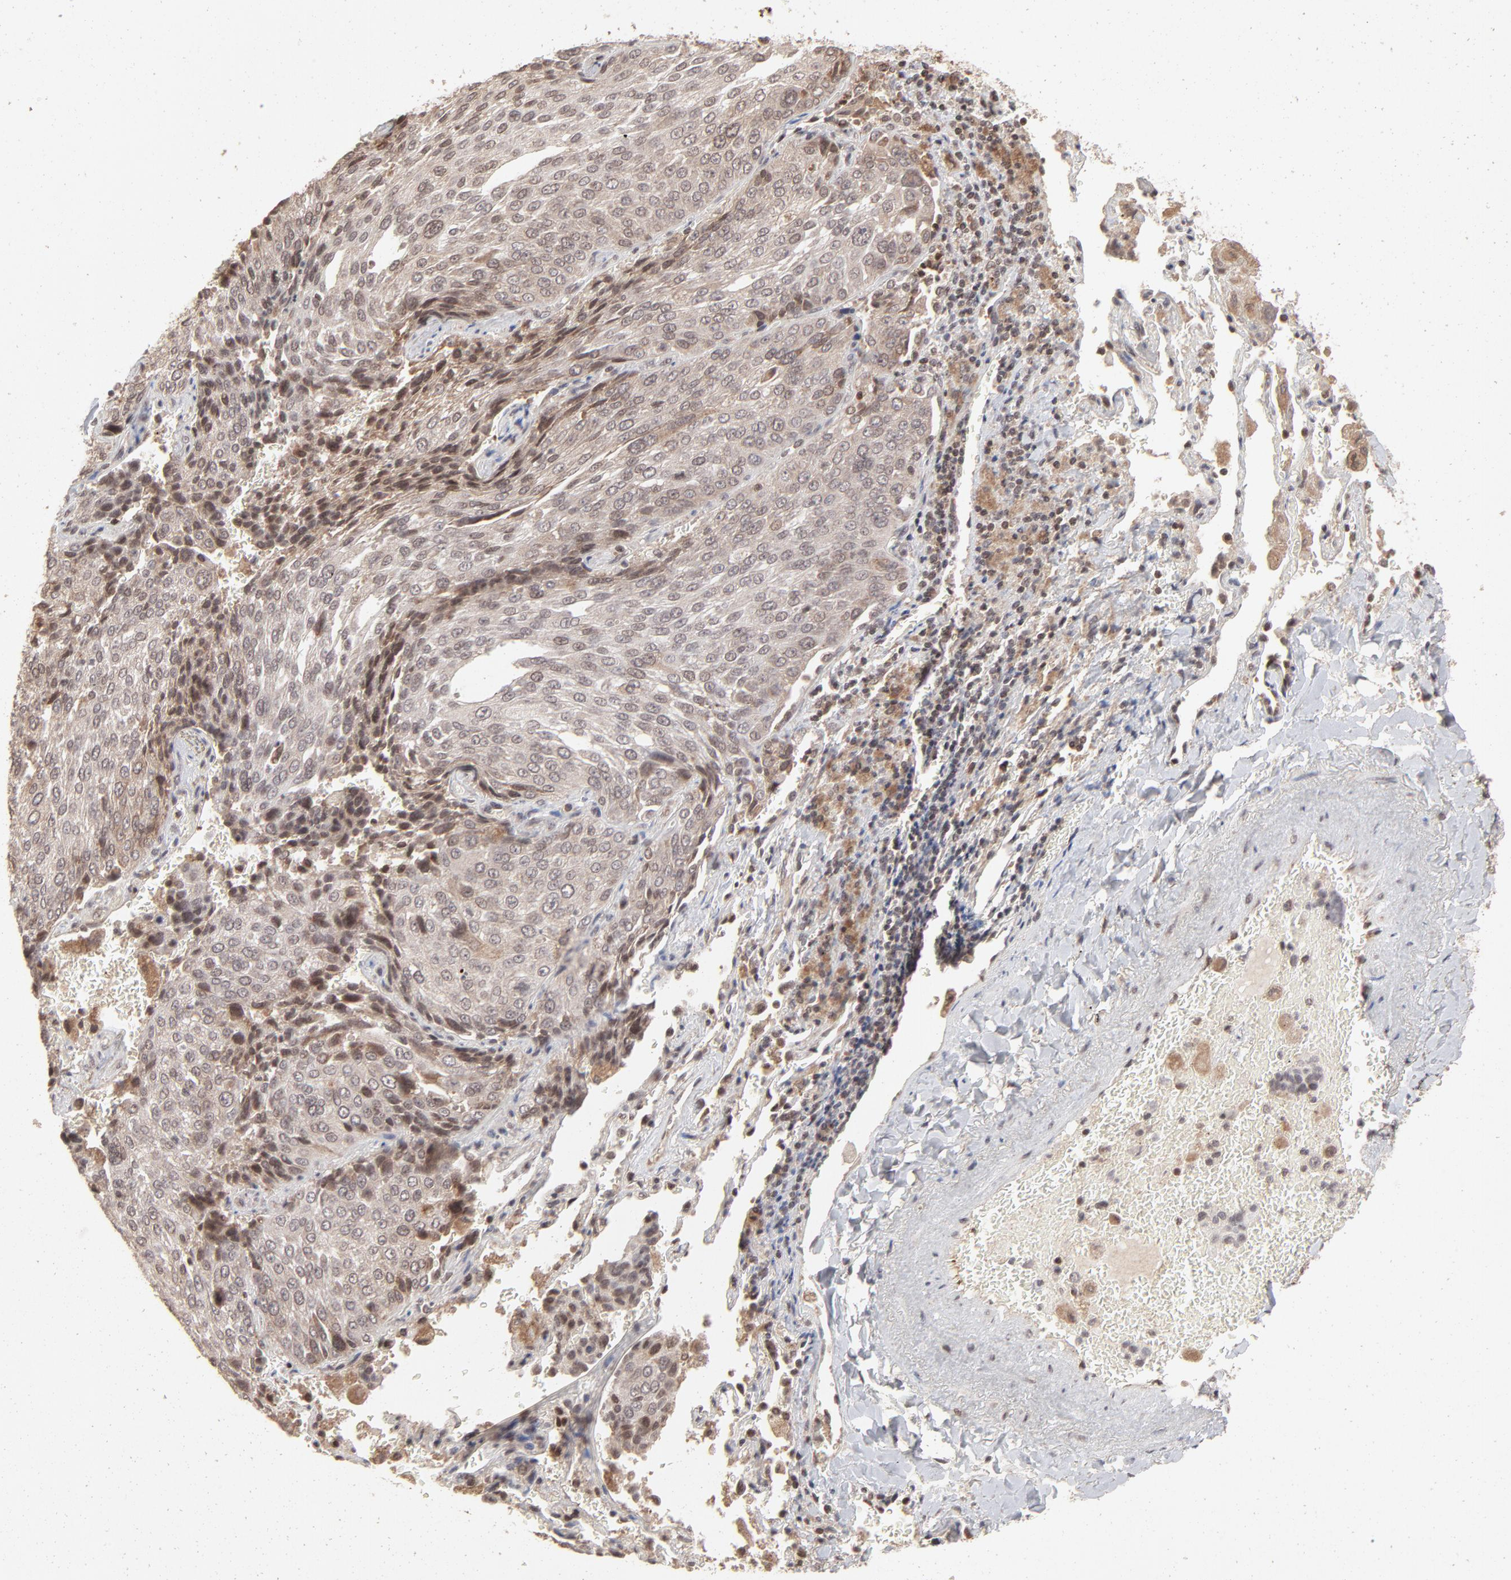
{"staining": {"intensity": "moderate", "quantity": "25%-75%", "location": "cytoplasmic/membranous,nuclear"}, "tissue": "lung cancer", "cell_type": "Tumor cells", "image_type": "cancer", "snomed": [{"axis": "morphology", "description": "Squamous cell carcinoma, NOS"}, {"axis": "topography", "description": "Lung"}], "caption": "The photomicrograph demonstrates staining of lung squamous cell carcinoma, revealing moderate cytoplasmic/membranous and nuclear protein staining (brown color) within tumor cells.", "gene": "ARIH1", "patient": {"sex": "male", "age": 54}}